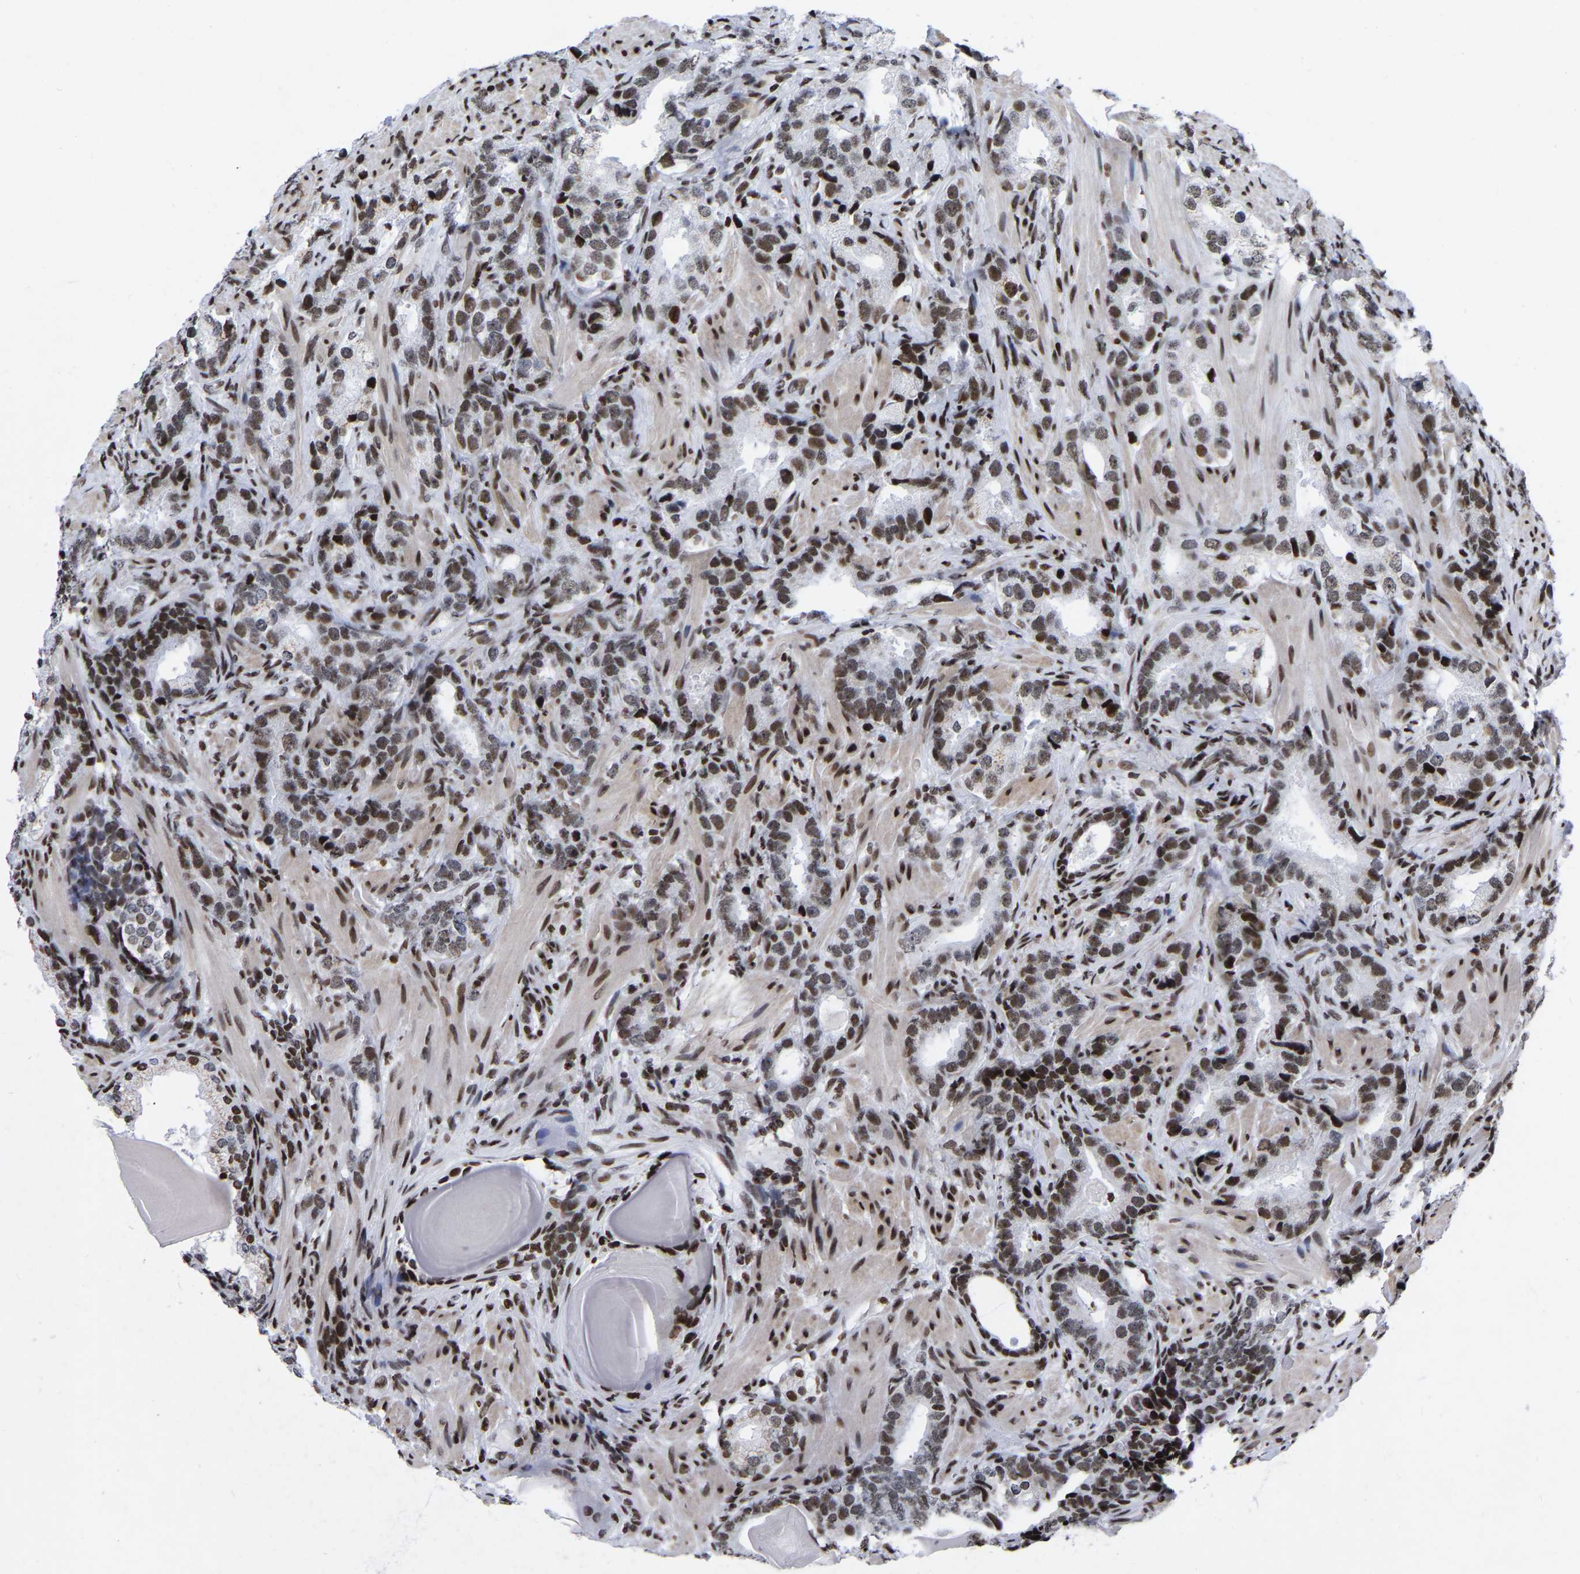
{"staining": {"intensity": "moderate", "quantity": "25%-75%", "location": "nuclear"}, "tissue": "prostate cancer", "cell_type": "Tumor cells", "image_type": "cancer", "snomed": [{"axis": "morphology", "description": "Adenocarcinoma, High grade"}, {"axis": "topography", "description": "Prostate"}], "caption": "Prostate high-grade adenocarcinoma stained for a protein shows moderate nuclear positivity in tumor cells.", "gene": "PRCC", "patient": {"sex": "male", "age": 63}}